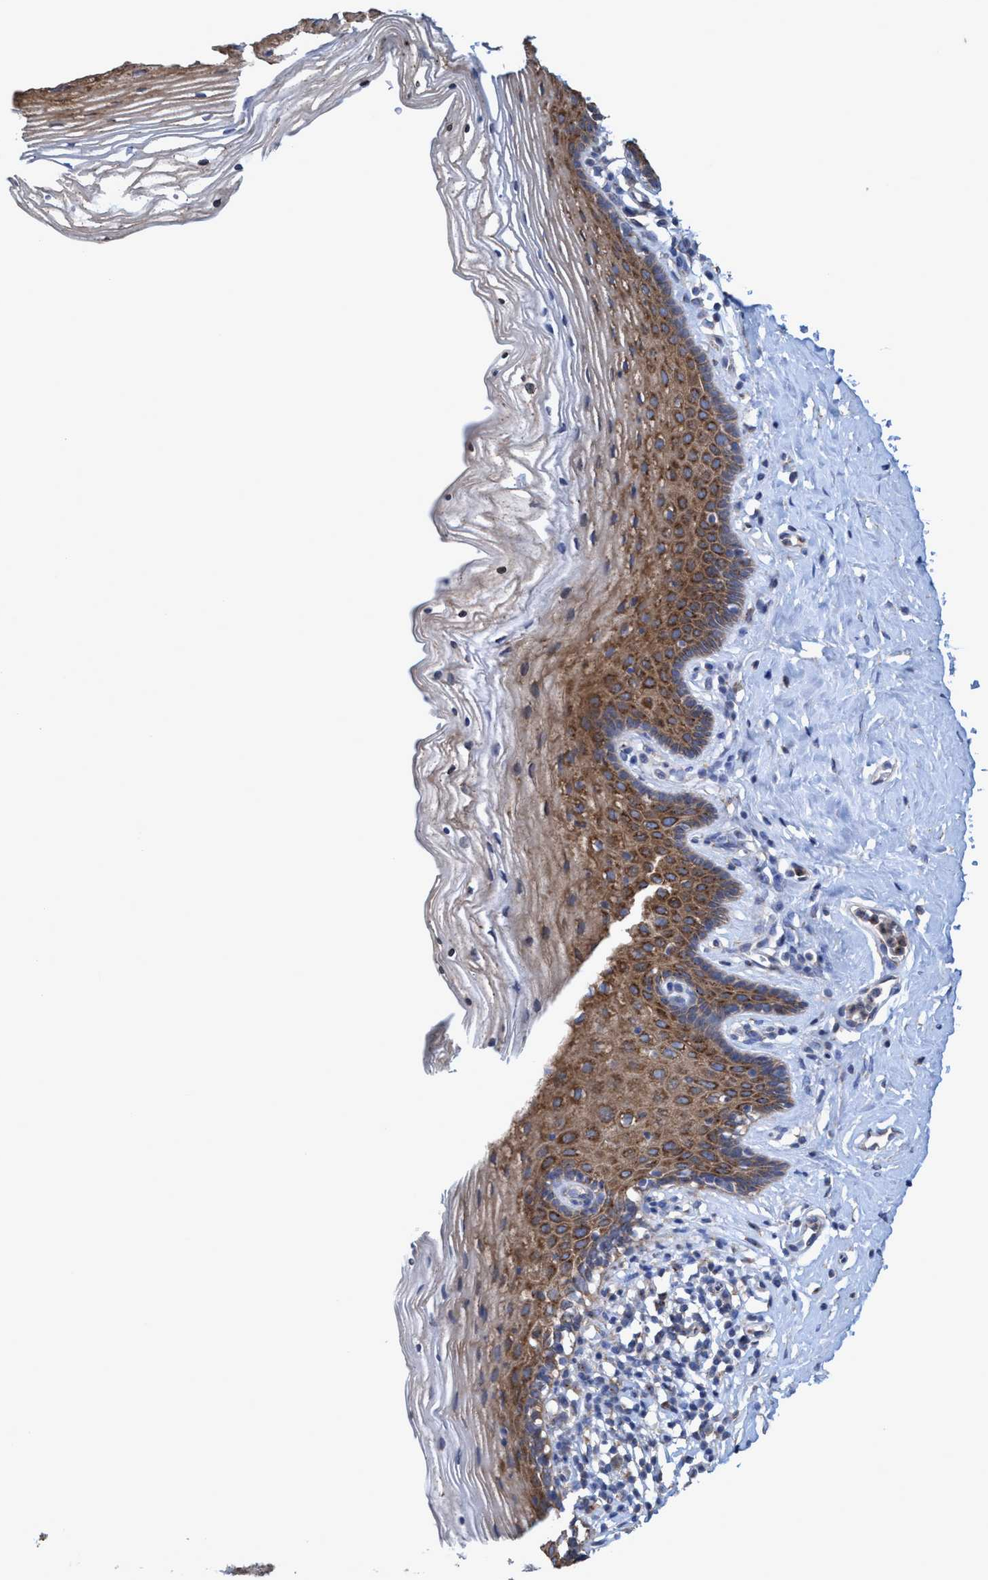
{"staining": {"intensity": "moderate", "quantity": ">75%", "location": "cytoplasmic/membranous"}, "tissue": "vagina", "cell_type": "Squamous epithelial cells", "image_type": "normal", "snomed": [{"axis": "morphology", "description": "Normal tissue, NOS"}, {"axis": "topography", "description": "Vagina"}], "caption": "The photomicrograph exhibits staining of benign vagina, revealing moderate cytoplasmic/membranous protein positivity (brown color) within squamous epithelial cells.", "gene": "BICD2", "patient": {"sex": "female", "age": 32}}